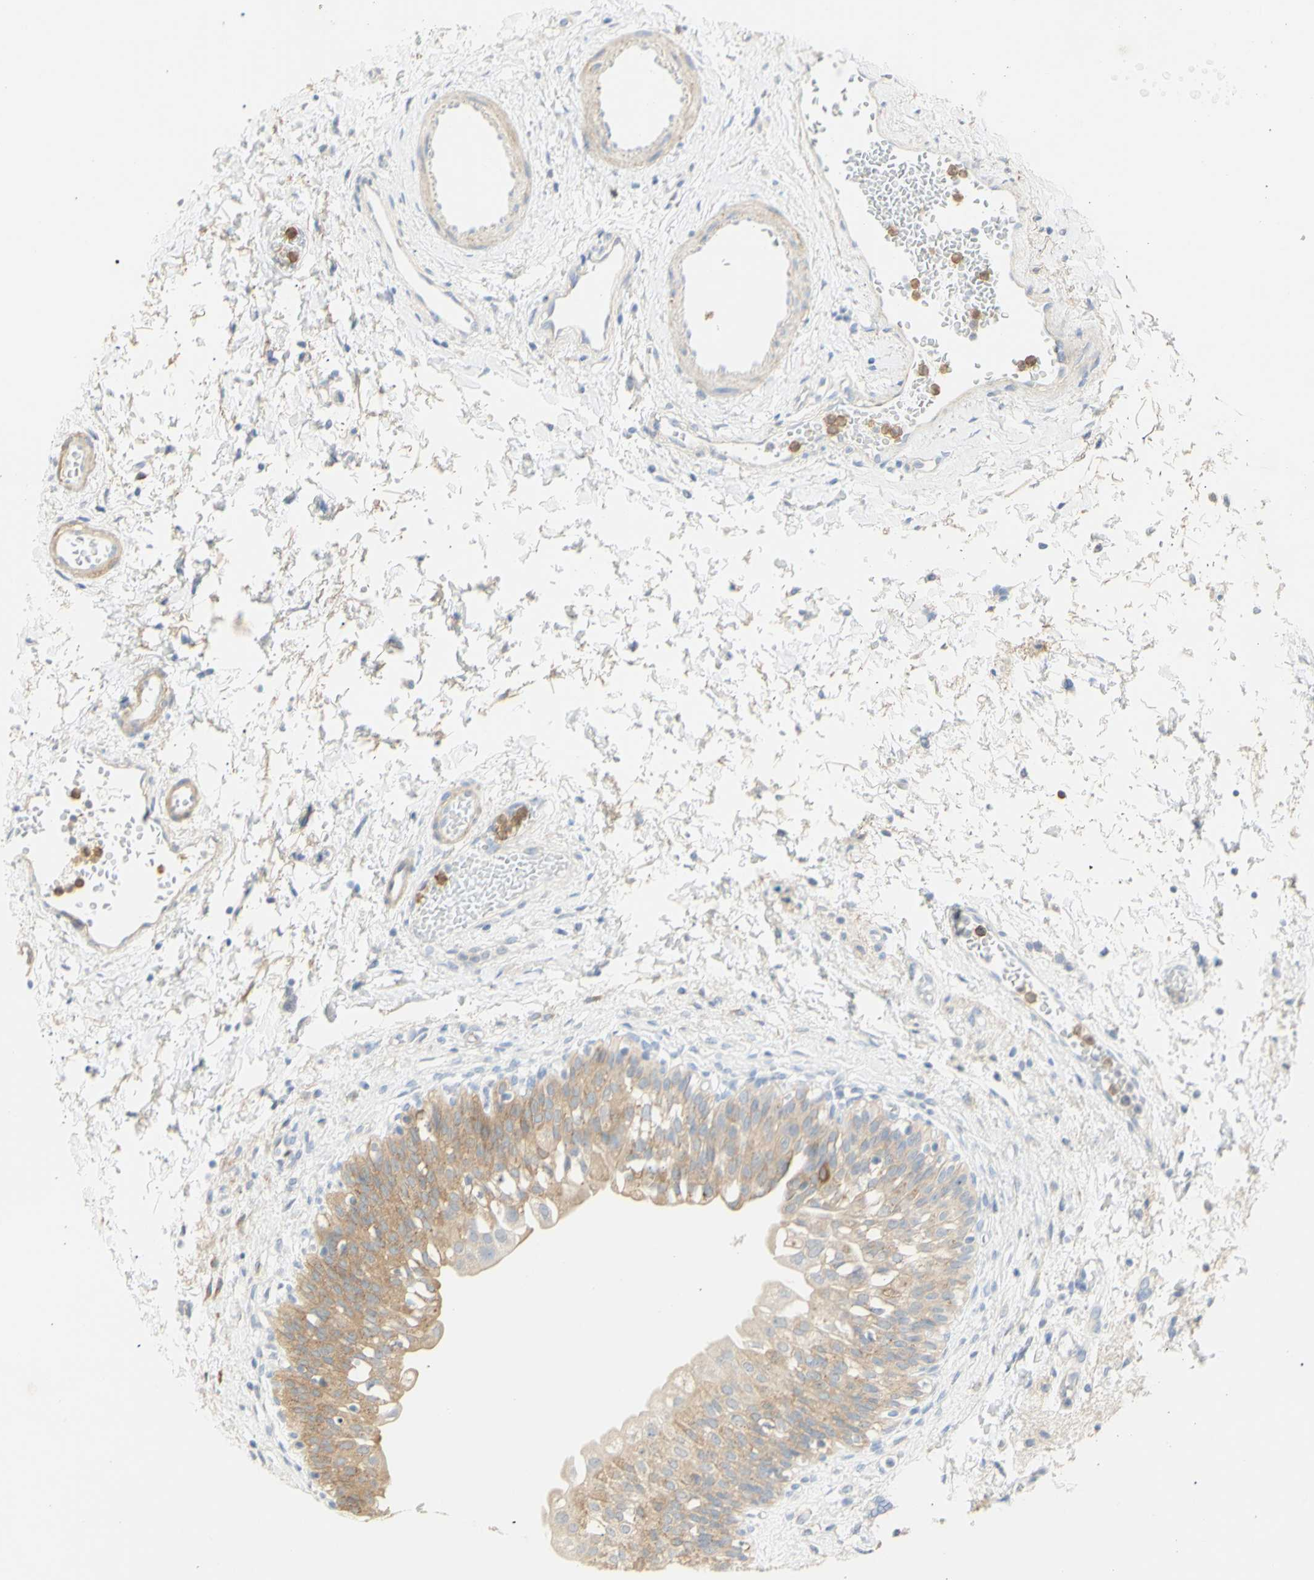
{"staining": {"intensity": "moderate", "quantity": ">75%", "location": "cytoplasmic/membranous"}, "tissue": "urinary bladder", "cell_type": "Urothelial cells", "image_type": "normal", "snomed": [{"axis": "morphology", "description": "Normal tissue, NOS"}, {"axis": "topography", "description": "Urinary bladder"}], "caption": "Immunohistochemical staining of normal human urinary bladder demonstrates medium levels of moderate cytoplasmic/membranous expression in approximately >75% of urothelial cells. (DAB = brown stain, brightfield microscopy at high magnification).", "gene": "B4GALNT3", "patient": {"sex": "male", "age": 55}}